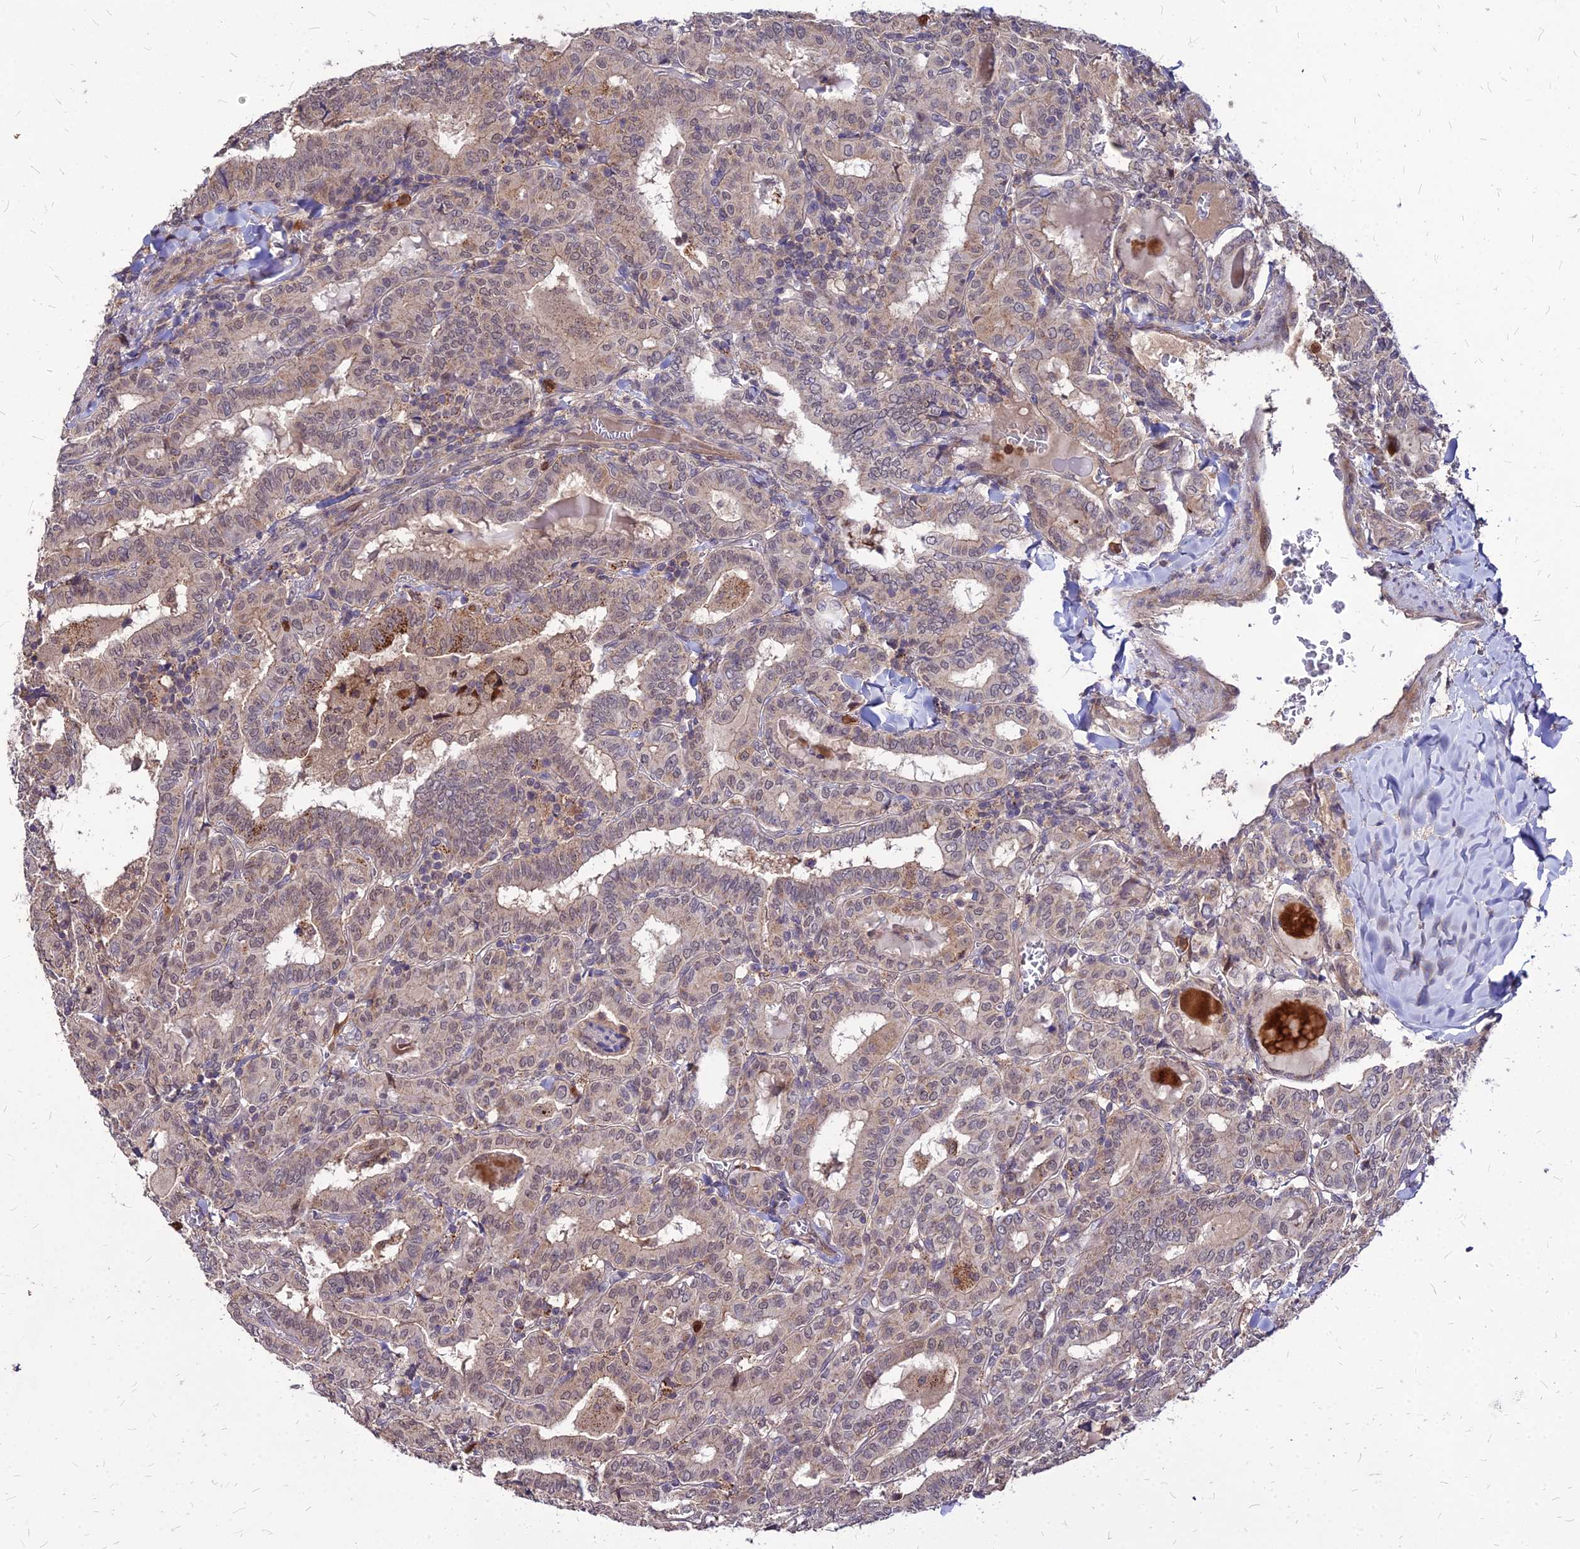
{"staining": {"intensity": "weak", "quantity": "25%-75%", "location": "nuclear"}, "tissue": "thyroid cancer", "cell_type": "Tumor cells", "image_type": "cancer", "snomed": [{"axis": "morphology", "description": "Papillary adenocarcinoma, NOS"}, {"axis": "topography", "description": "Thyroid gland"}], "caption": "Protein staining of thyroid cancer (papillary adenocarcinoma) tissue reveals weak nuclear expression in approximately 25%-75% of tumor cells.", "gene": "APBA3", "patient": {"sex": "female", "age": 72}}